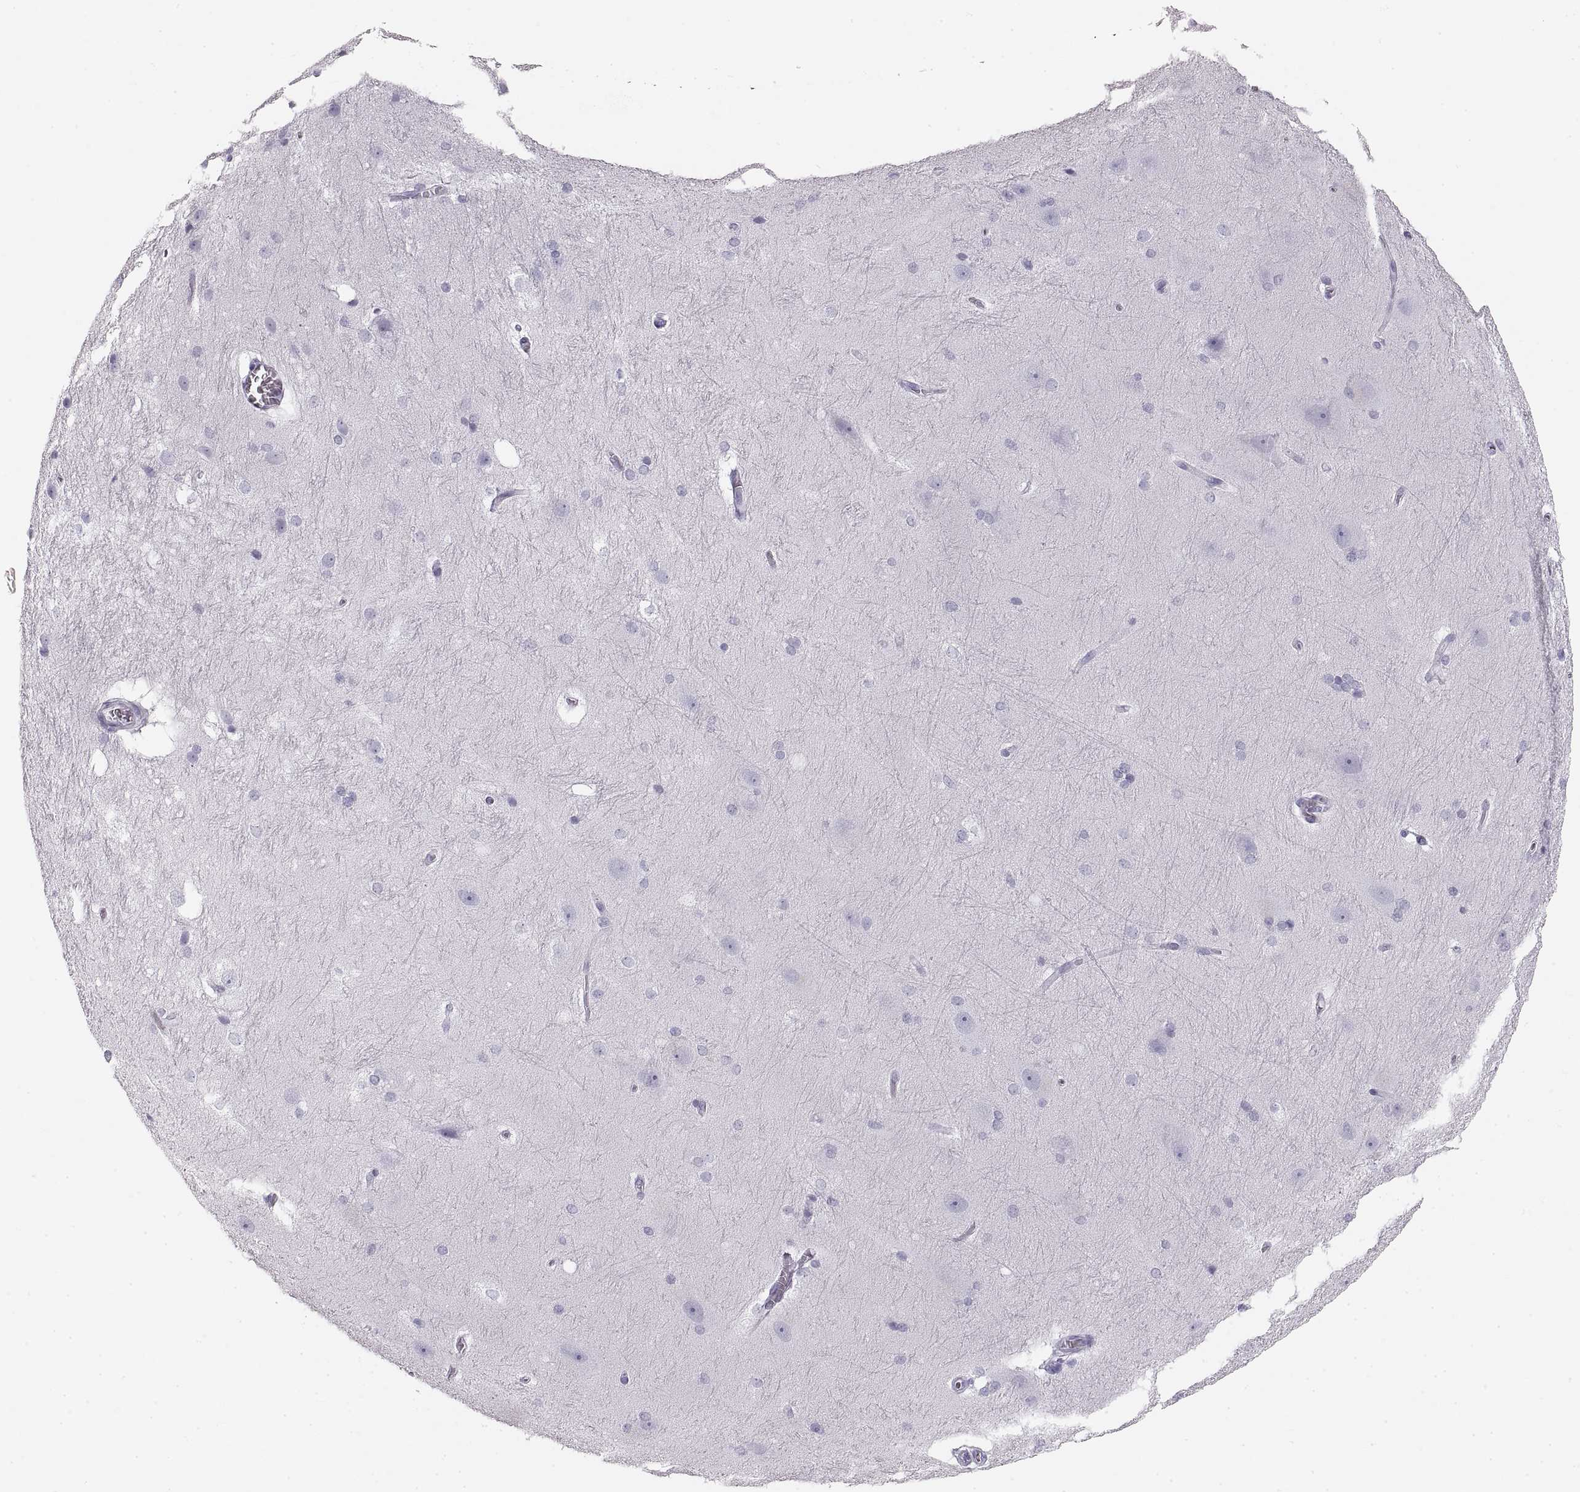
{"staining": {"intensity": "negative", "quantity": "none", "location": "none"}, "tissue": "hippocampus", "cell_type": "Glial cells", "image_type": "normal", "snomed": [{"axis": "morphology", "description": "Normal tissue, NOS"}, {"axis": "topography", "description": "Cerebral cortex"}, {"axis": "topography", "description": "Hippocampus"}], "caption": "This is a photomicrograph of IHC staining of normal hippocampus, which shows no staining in glial cells.", "gene": "CRYAA", "patient": {"sex": "female", "age": 19}}